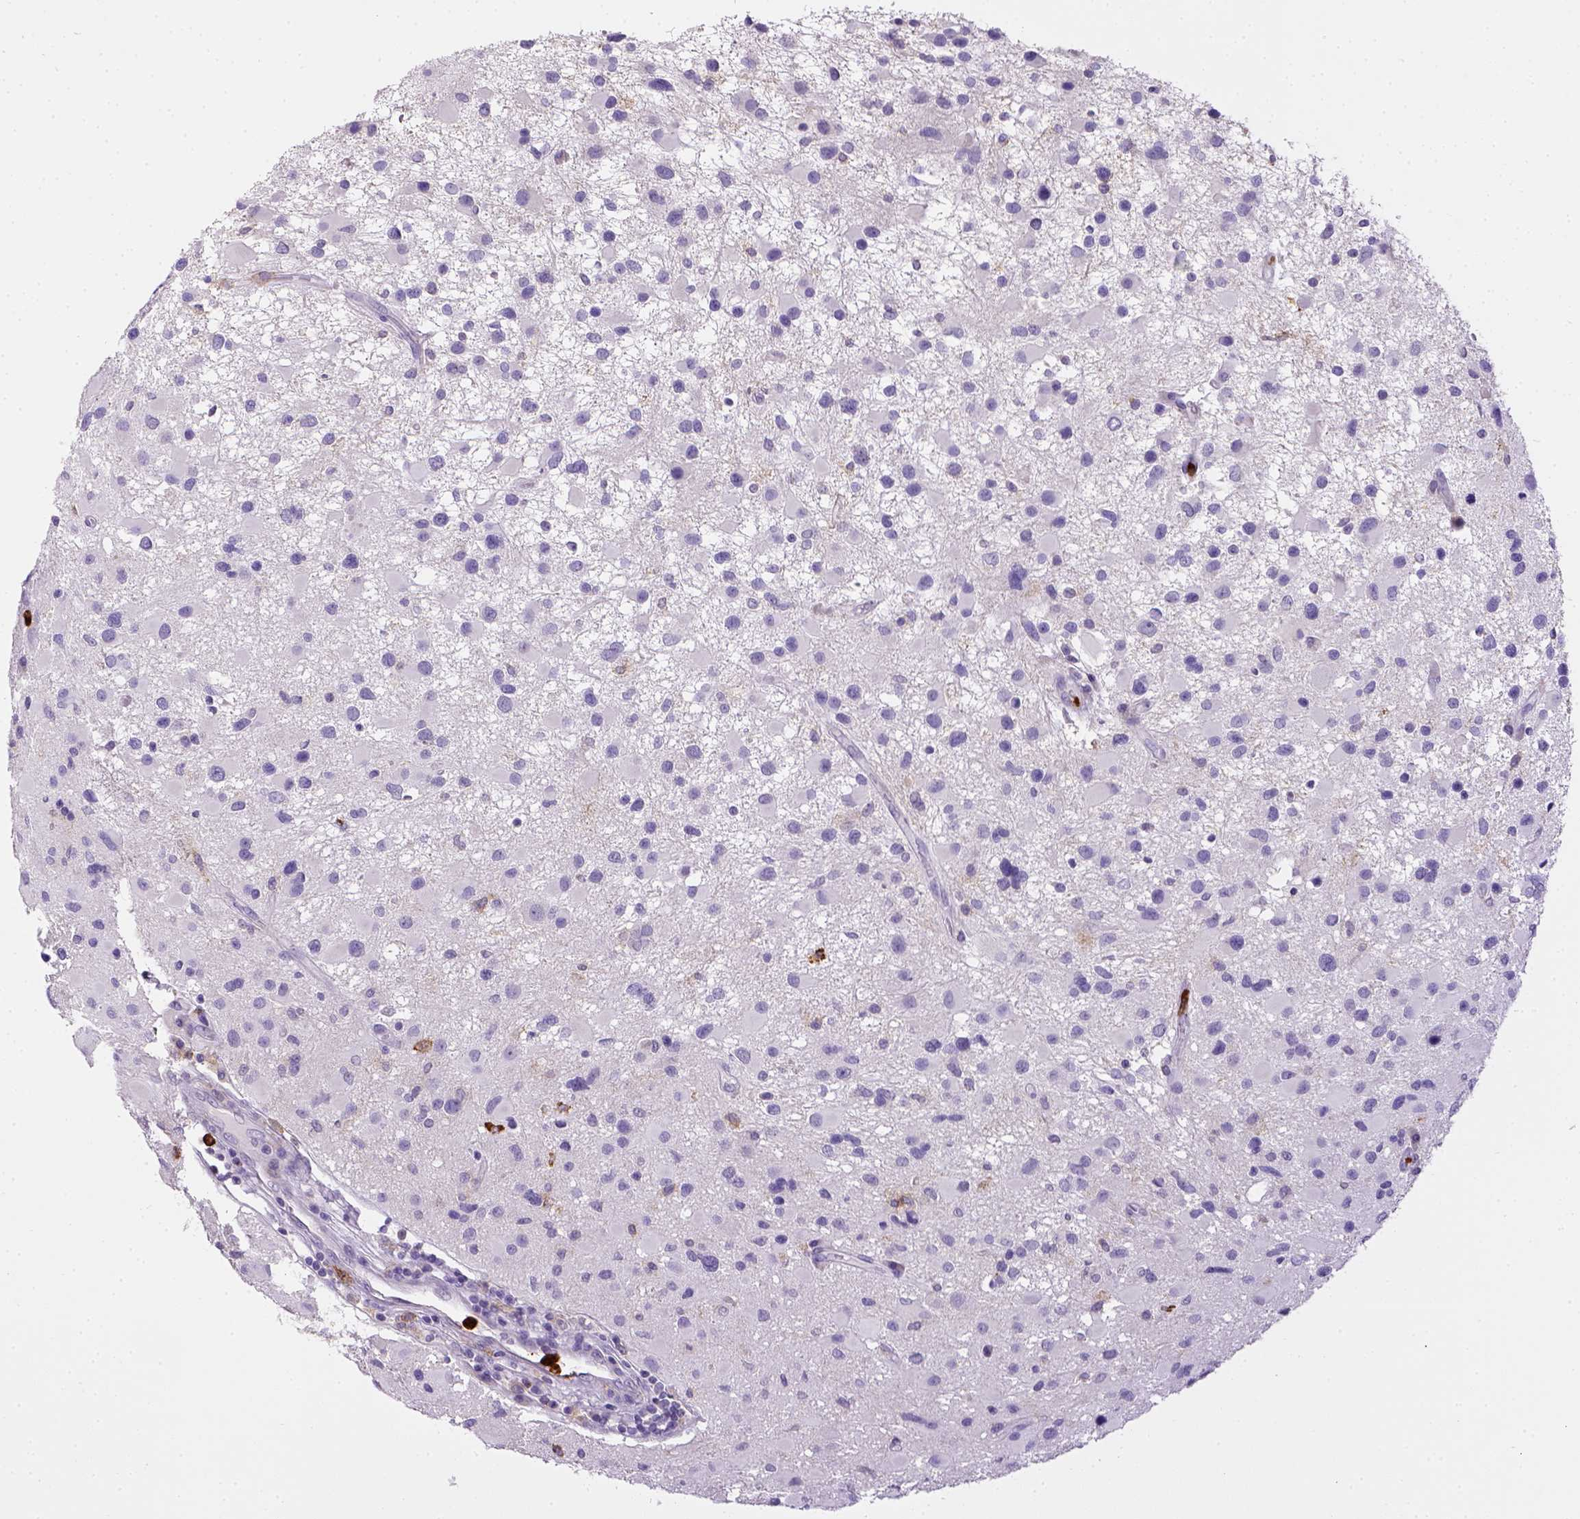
{"staining": {"intensity": "negative", "quantity": "none", "location": "none"}, "tissue": "glioma", "cell_type": "Tumor cells", "image_type": "cancer", "snomed": [{"axis": "morphology", "description": "Glioma, malignant, Low grade"}, {"axis": "topography", "description": "Brain"}], "caption": "Human glioma stained for a protein using IHC exhibits no positivity in tumor cells.", "gene": "ITGAM", "patient": {"sex": "female", "age": 32}}